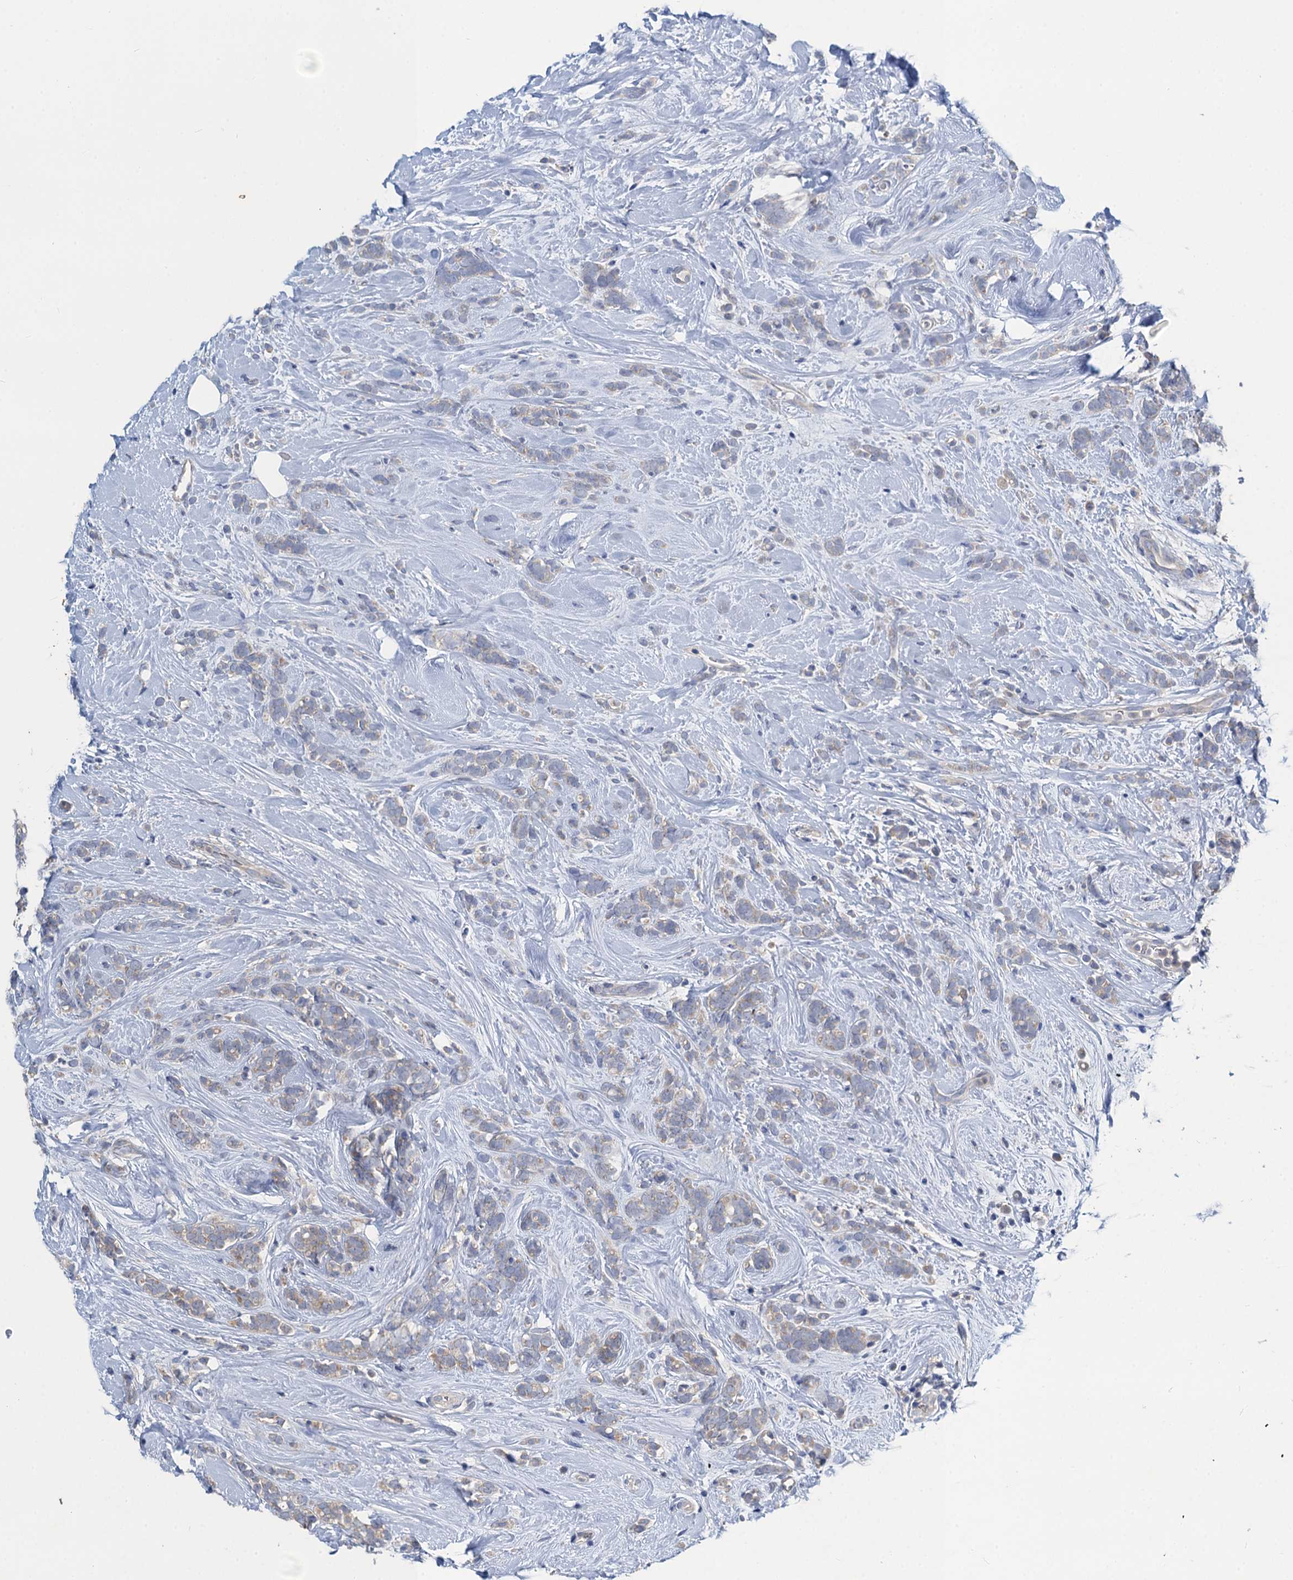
{"staining": {"intensity": "negative", "quantity": "none", "location": "none"}, "tissue": "breast cancer", "cell_type": "Tumor cells", "image_type": "cancer", "snomed": [{"axis": "morphology", "description": "Lobular carcinoma"}, {"axis": "topography", "description": "Breast"}], "caption": "High magnification brightfield microscopy of lobular carcinoma (breast) stained with DAB (brown) and counterstained with hematoxylin (blue): tumor cells show no significant expression.", "gene": "SNAP29", "patient": {"sex": "female", "age": 58}}